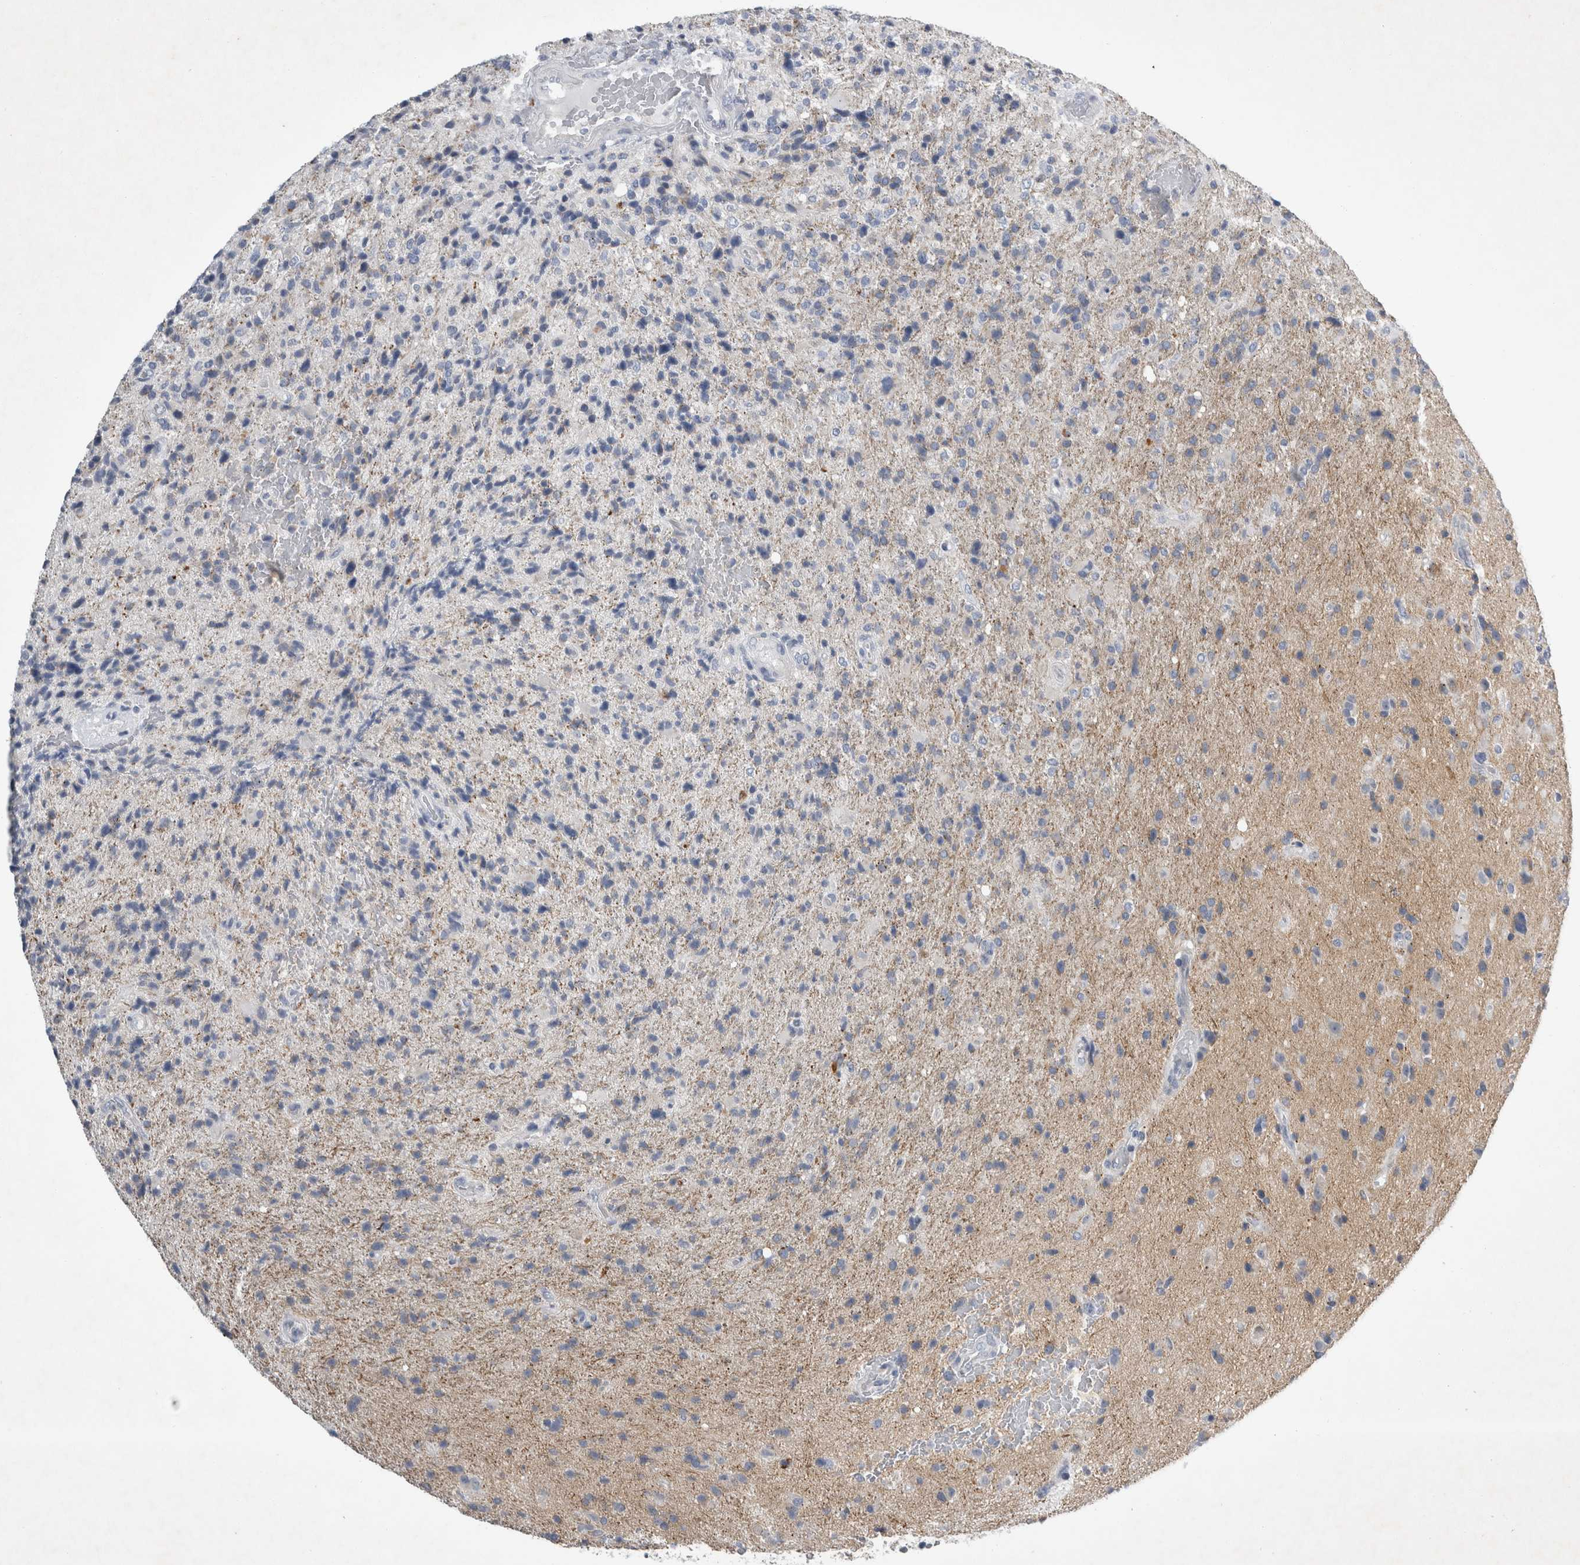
{"staining": {"intensity": "negative", "quantity": "none", "location": "none"}, "tissue": "glioma", "cell_type": "Tumor cells", "image_type": "cancer", "snomed": [{"axis": "morphology", "description": "Glioma, malignant, High grade"}, {"axis": "topography", "description": "Brain"}], "caption": "Protein analysis of glioma reveals no significant staining in tumor cells.", "gene": "FXYD7", "patient": {"sex": "male", "age": 72}}